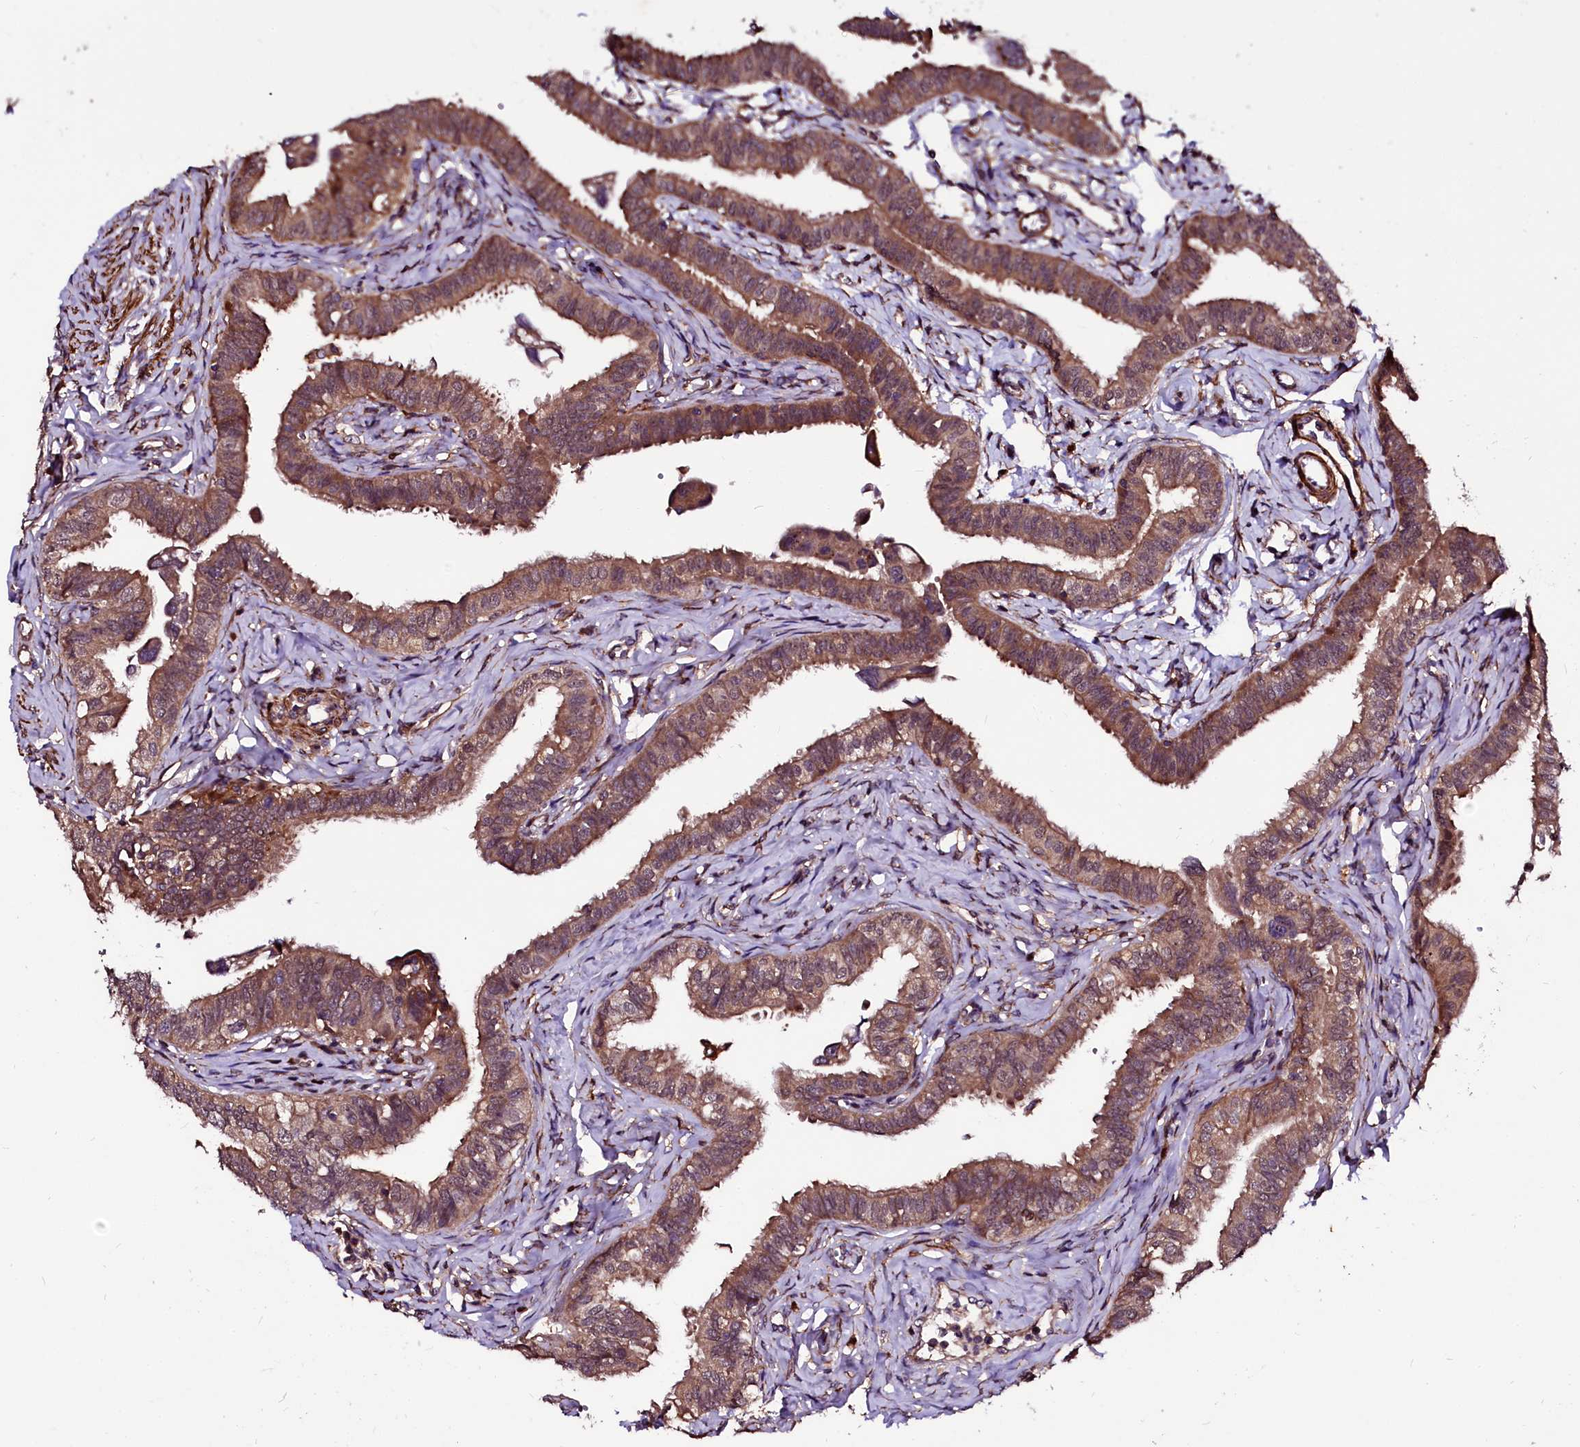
{"staining": {"intensity": "moderate", "quantity": ">75%", "location": "cytoplasmic/membranous,nuclear"}, "tissue": "fallopian tube", "cell_type": "Glandular cells", "image_type": "normal", "snomed": [{"axis": "morphology", "description": "Normal tissue, NOS"}, {"axis": "morphology", "description": "Carcinoma, NOS"}, {"axis": "topography", "description": "Fallopian tube"}, {"axis": "topography", "description": "Ovary"}], "caption": "A photomicrograph of fallopian tube stained for a protein reveals moderate cytoplasmic/membranous,nuclear brown staining in glandular cells.", "gene": "N4BP1", "patient": {"sex": "female", "age": 59}}